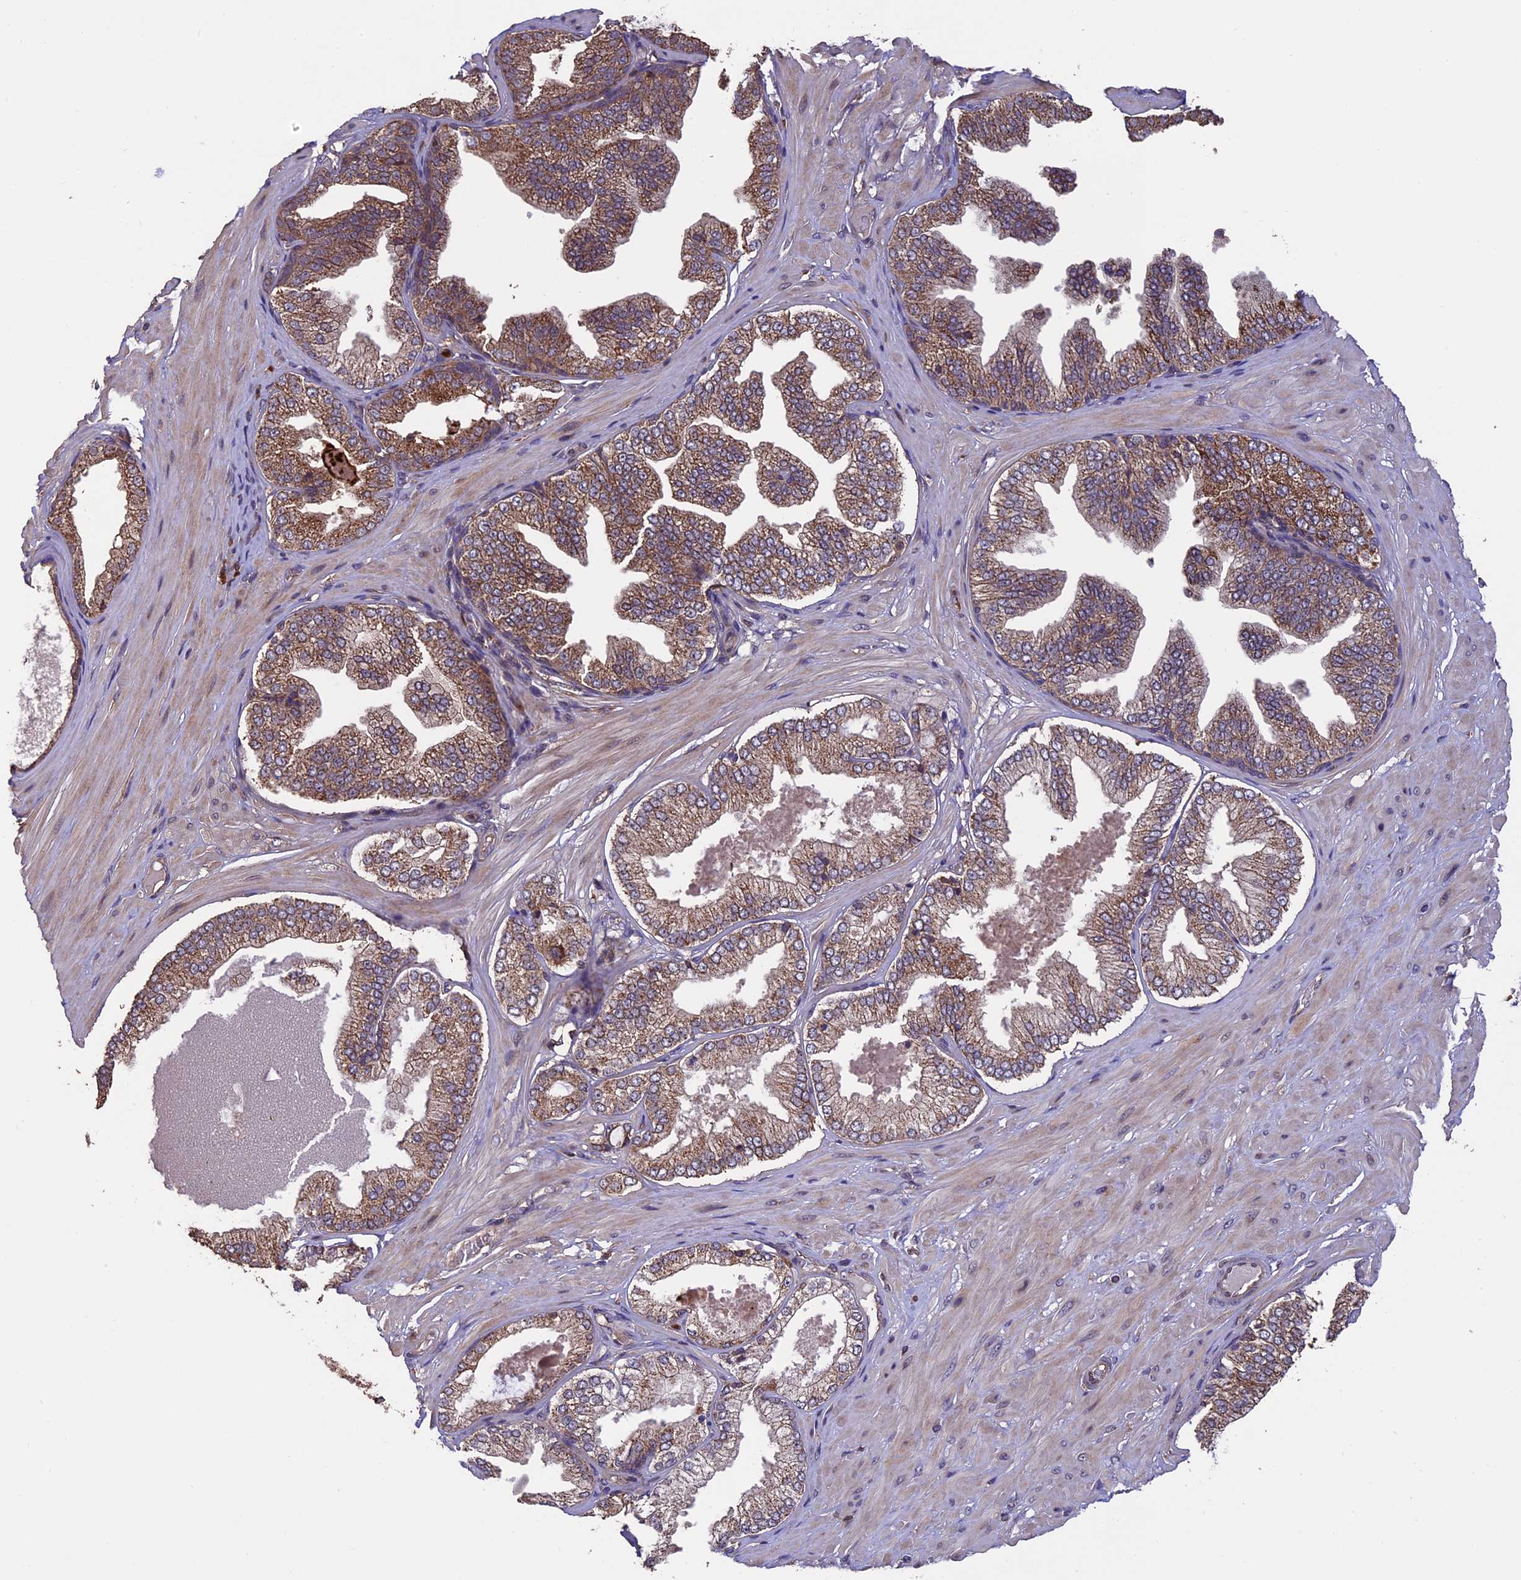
{"staining": {"intensity": "moderate", "quantity": ">75%", "location": "cytoplasmic/membranous,nuclear"}, "tissue": "soft tissue", "cell_type": "Chondrocytes", "image_type": "normal", "snomed": [{"axis": "morphology", "description": "Normal tissue, NOS"}, {"axis": "morphology", "description": "Adenocarcinoma, Low grade"}, {"axis": "topography", "description": "Prostate"}, {"axis": "topography", "description": "Peripheral nerve tissue"}], "caption": "Protein analysis of normal soft tissue exhibits moderate cytoplasmic/membranous,nuclear staining in about >75% of chondrocytes.", "gene": "PKD2L2", "patient": {"sex": "male", "age": 63}}